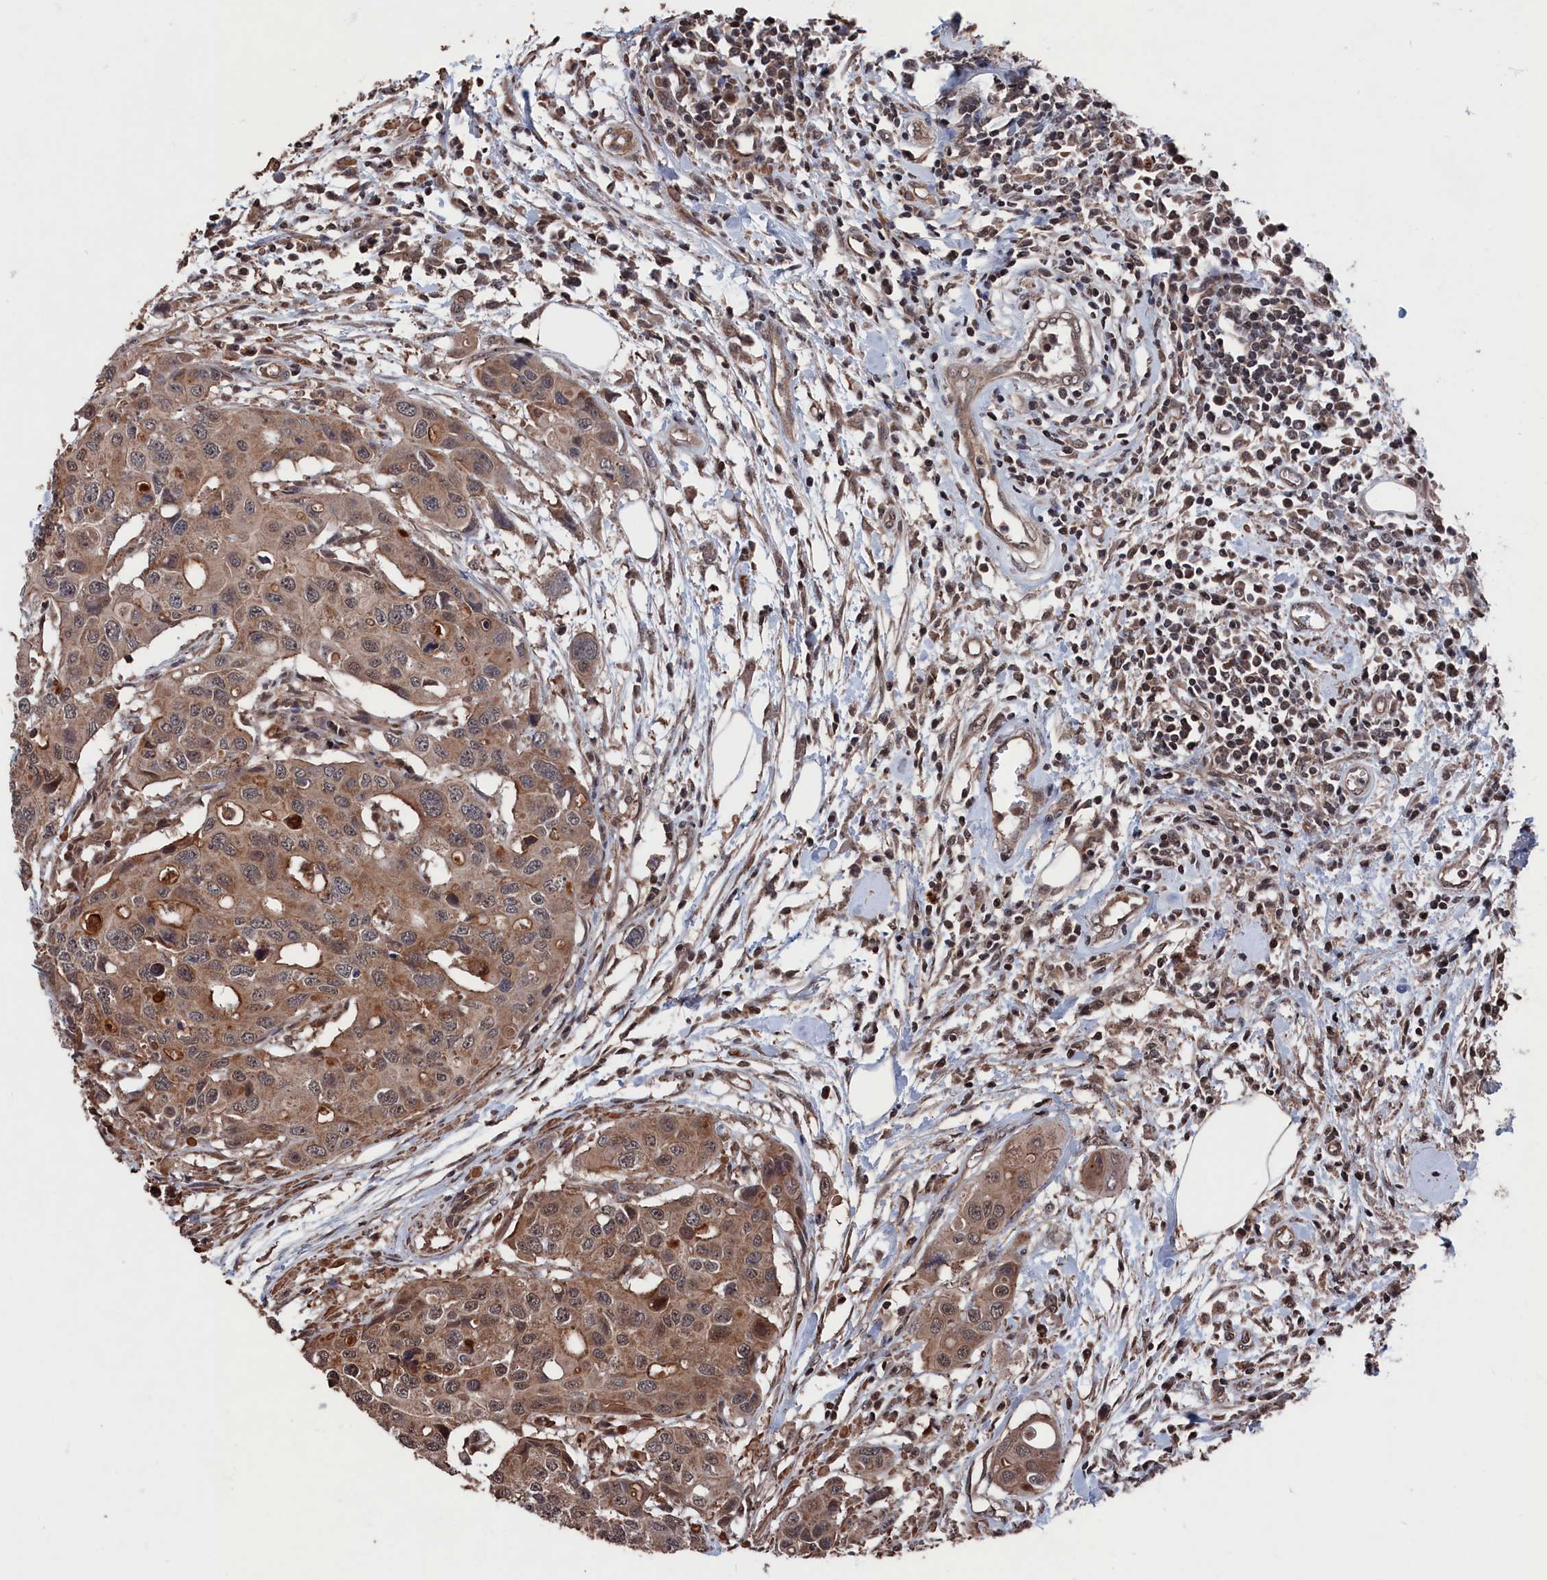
{"staining": {"intensity": "moderate", "quantity": "25%-75%", "location": "cytoplasmic/membranous"}, "tissue": "colorectal cancer", "cell_type": "Tumor cells", "image_type": "cancer", "snomed": [{"axis": "morphology", "description": "Adenocarcinoma, NOS"}, {"axis": "topography", "description": "Colon"}], "caption": "Colorectal cancer was stained to show a protein in brown. There is medium levels of moderate cytoplasmic/membranous positivity in about 25%-75% of tumor cells. The protein is shown in brown color, while the nuclei are stained blue.", "gene": "PDE12", "patient": {"sex": "male", "age": 77}}